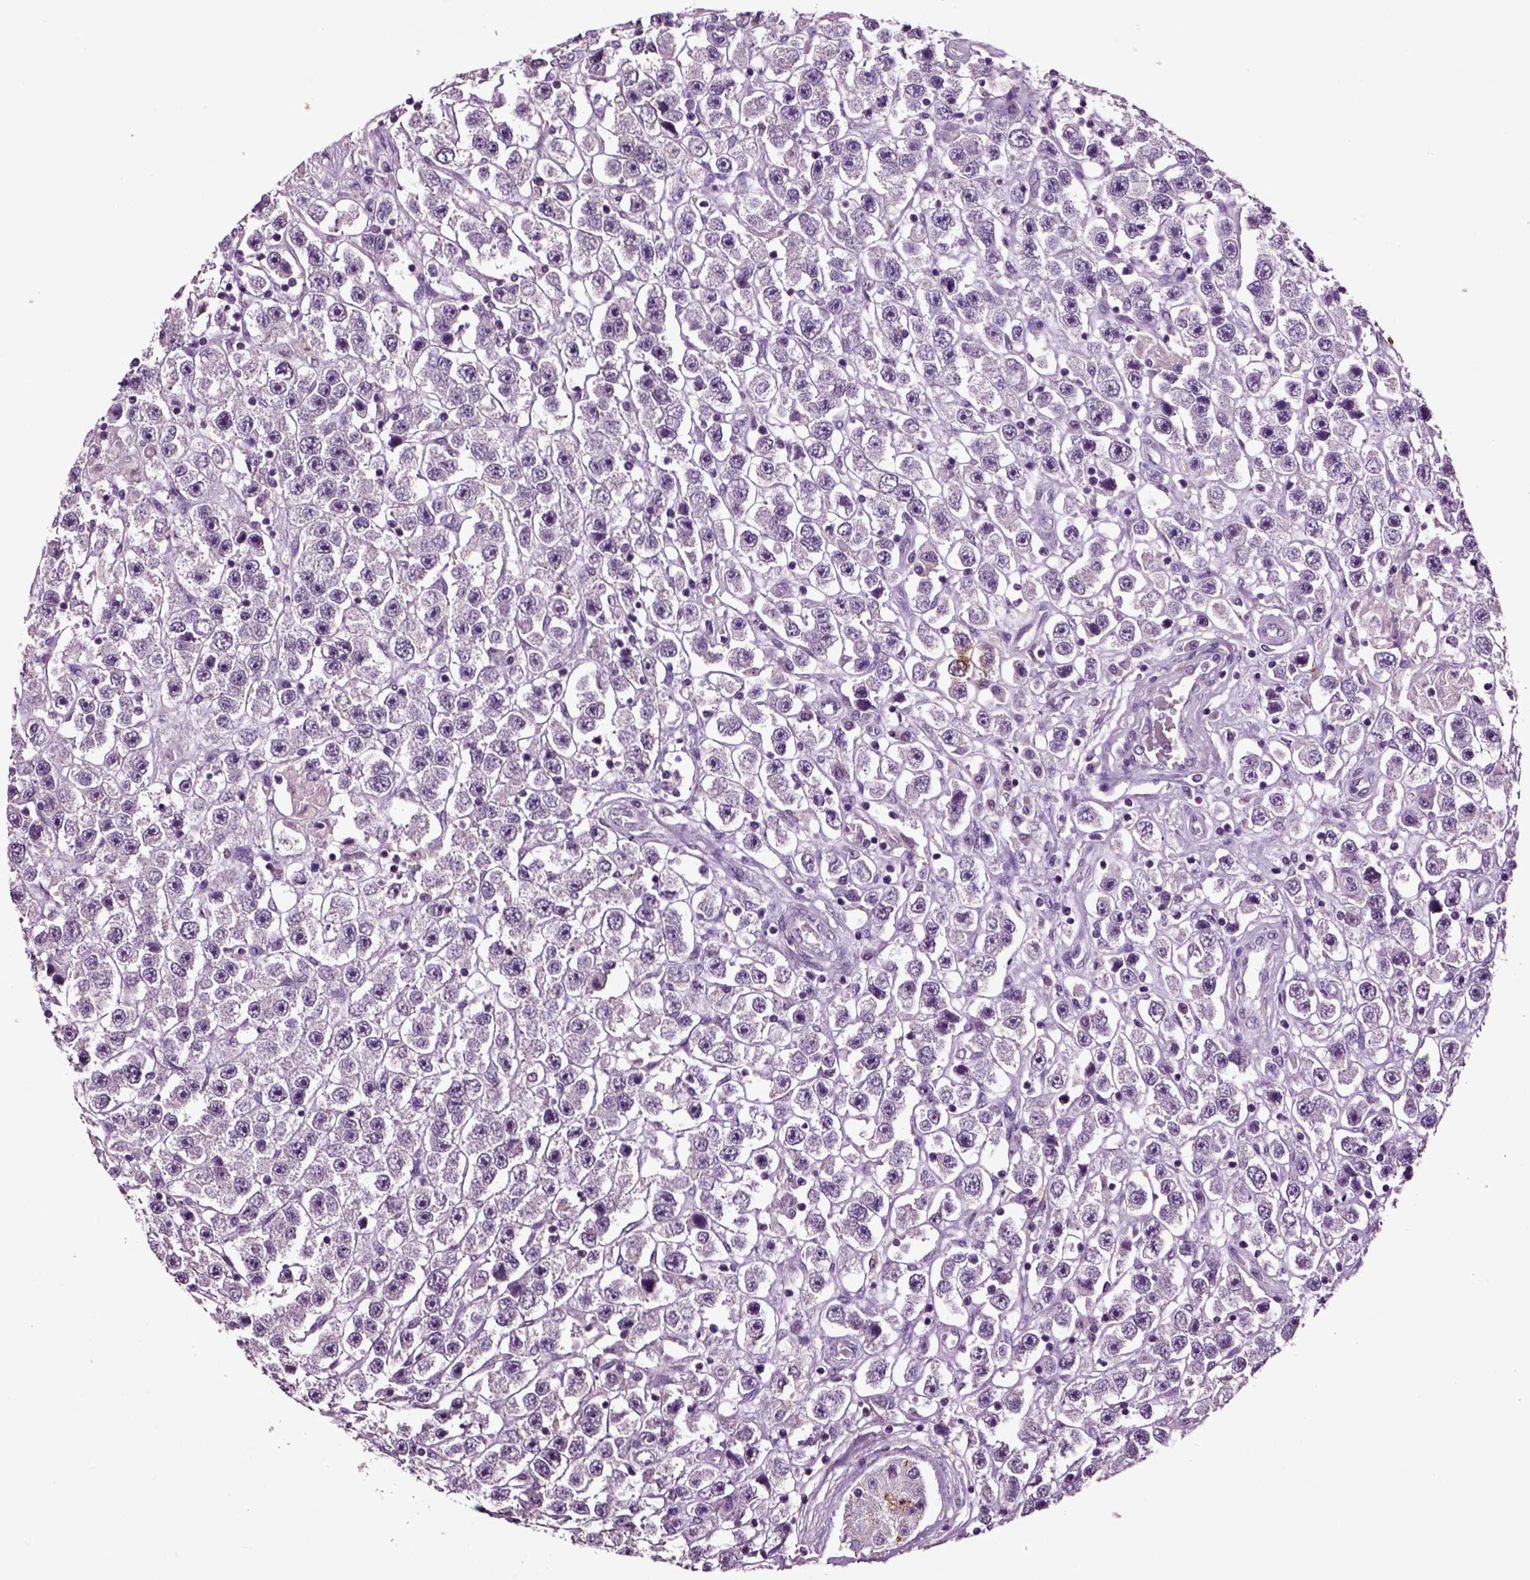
{"staining": {"intensity": "negative", "quantity": "none", "location": "none"}, "tissue": "testis cancer", "cell_type": "Tumor cells", "image_type": "cancer", "snomed": [{"axis": "morphology", "description": "Seminoma, NOS"}, {"axis": "topography", "description": "Testis"}], "caption": "A micrograph of human testis cancer (seminoma) is negative for staining in tumor cells. (DAB (3,3'-diaminobenzidine) immunohistochemistry with hematoxylin counter stain).", "gene": "CRHR1", "patient": {"sex": "male", "age": 45}}